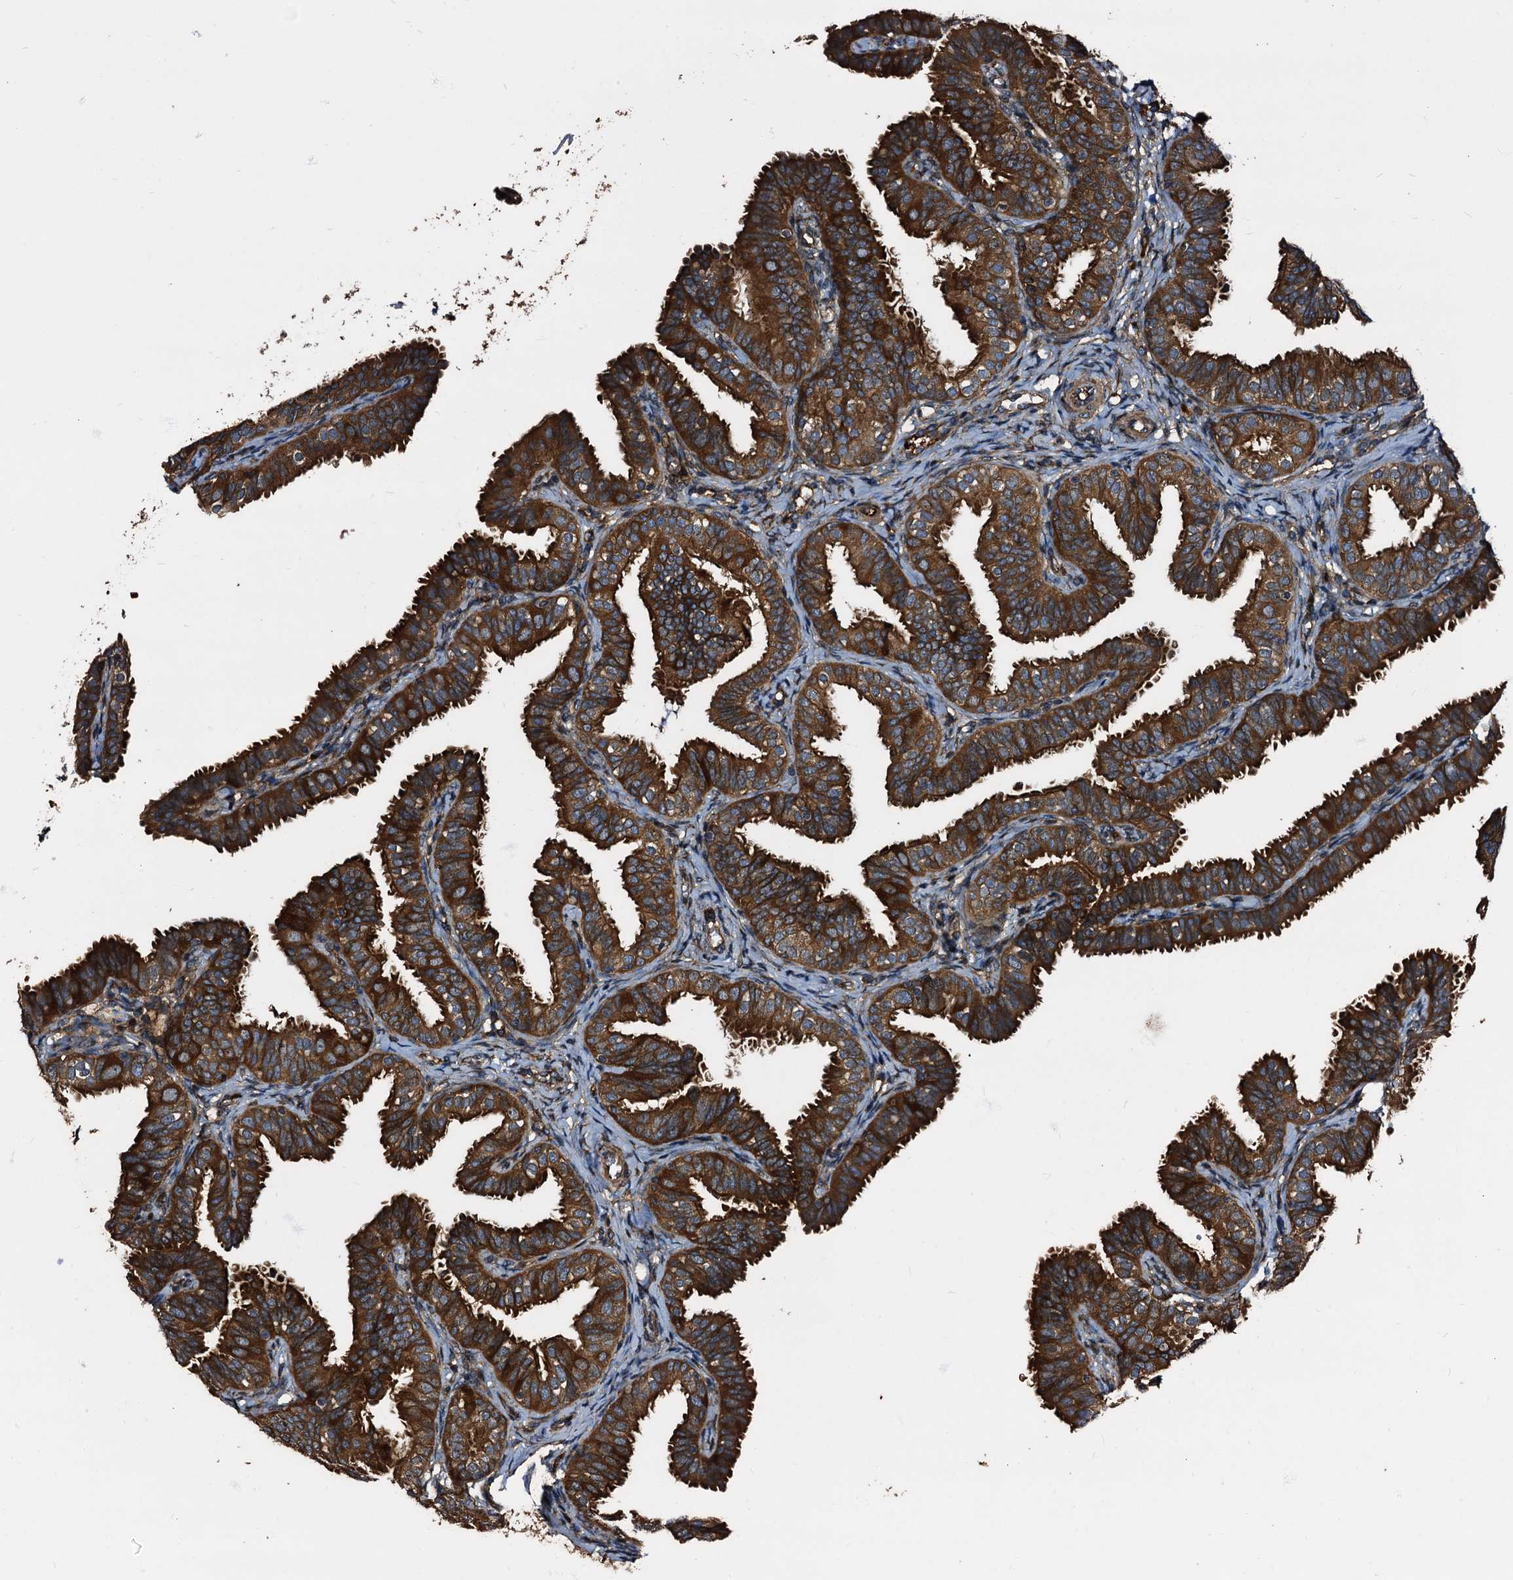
{"staining": {"intensity": "strong", "quantity": ">75%", "location": "cytoplasmic/membranous"}, "tissue": "fallopian tube", "cell_type": "Glandular cells", "image_type": "normal", "snomed": [{"axis": "morphology", "description": "Normal tissue, NOS"}, {"axis": "topography", "description": "Fallopian tube"}], "caption": "Protein staining of normal fallopian tube demonstrates strong cytoplasmic/membranous positivity in about >75% of glandular cells.", "gene": "PEX5", "patient": {"sex": "female", "age": 35}}